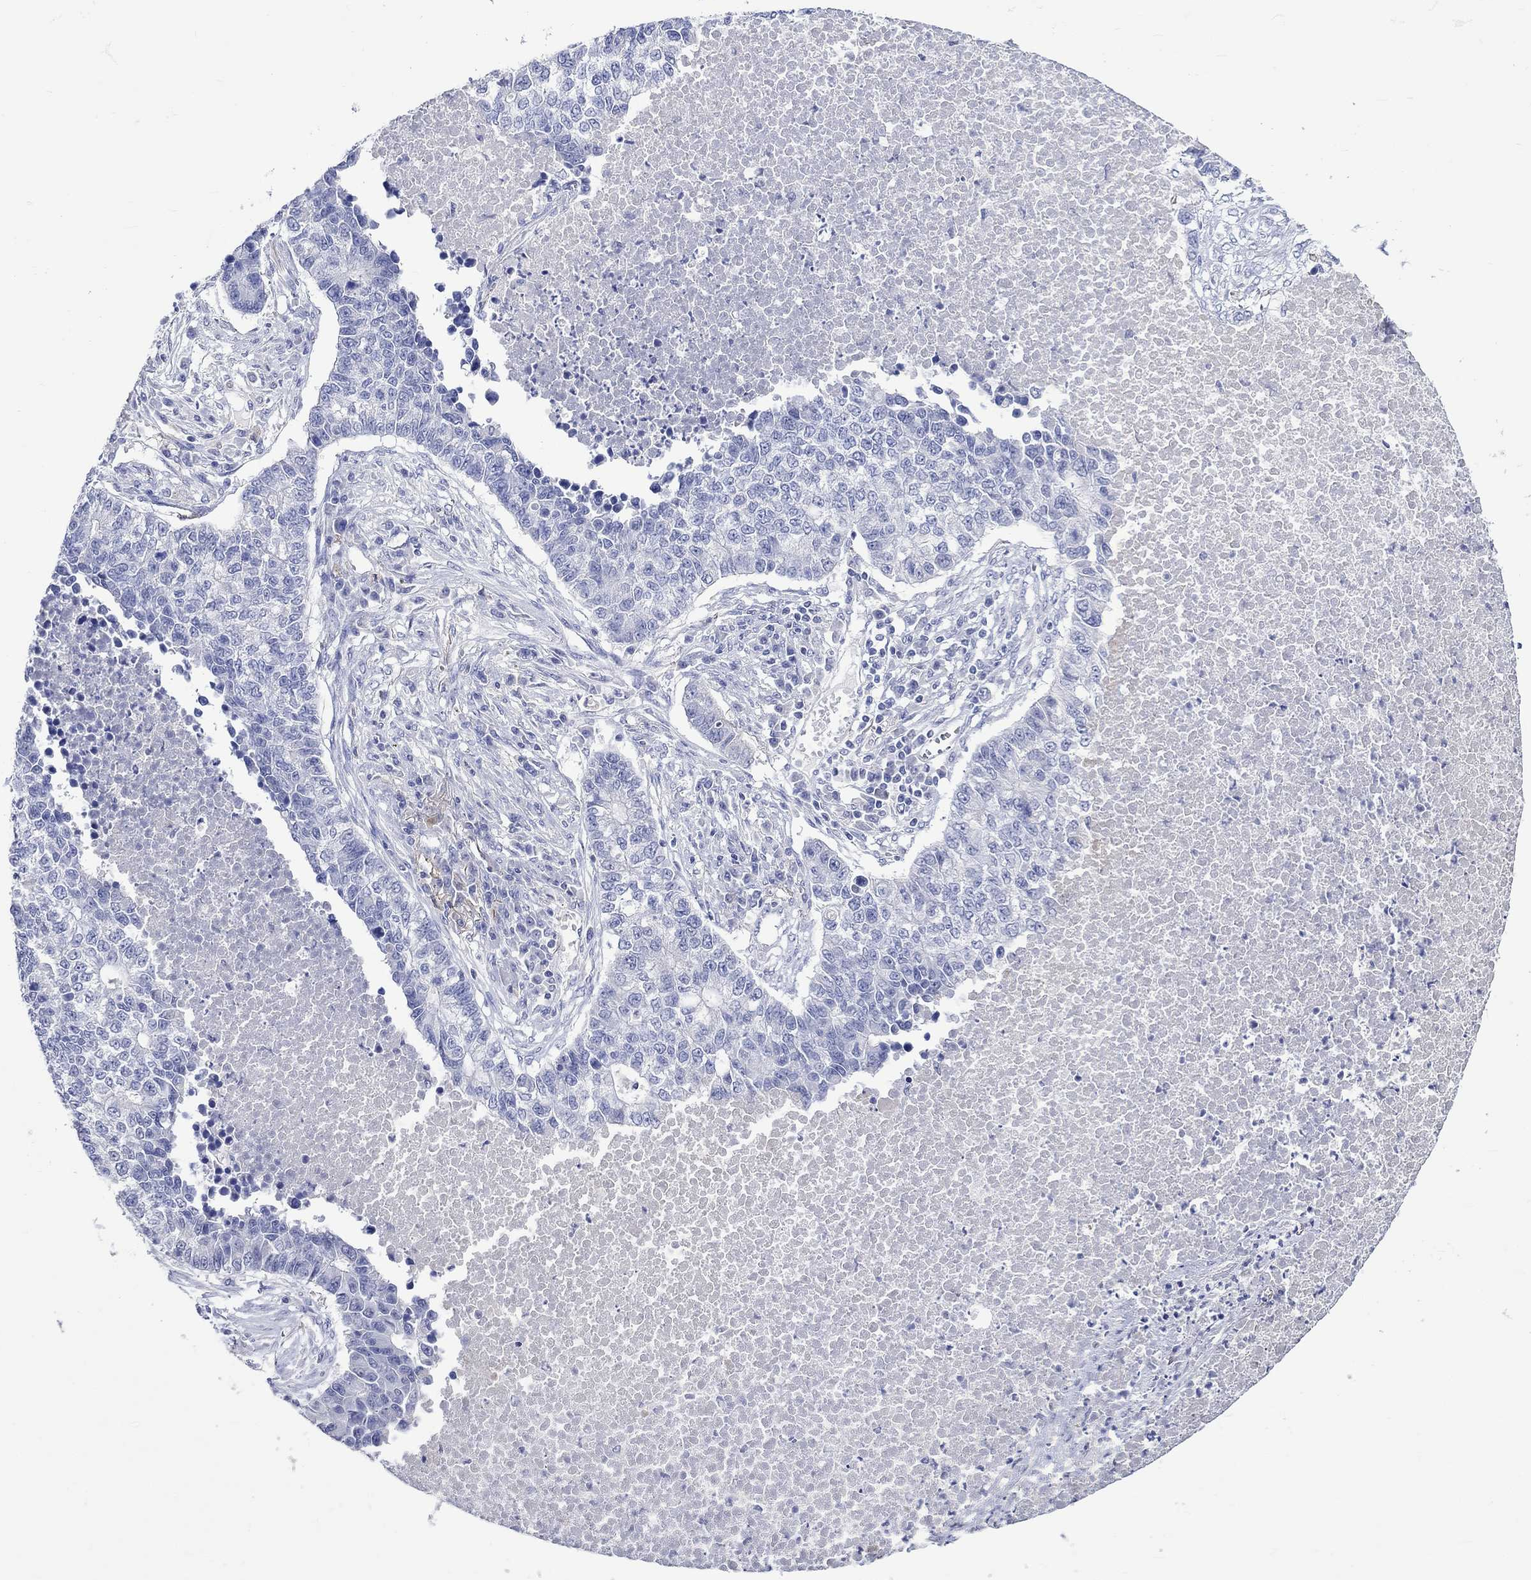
{"staining": {"intensity": "negative", "quantity": "none", "location": "none"}, "tissue": "lung cancer", "cell_type": "Tumor cells", "image_type": "cancer", "snomed": [{"axis": "morphology", "description": "Adenocarcinoma, NOS"}, {"axis": "topography", "description": "Lung"}], "caption": "The photomicrograph shows no staining of tumor cells in lung adenocarcinoma.", "gene": "KLHL35", "patient": {"sex": "male", "age": 57}}